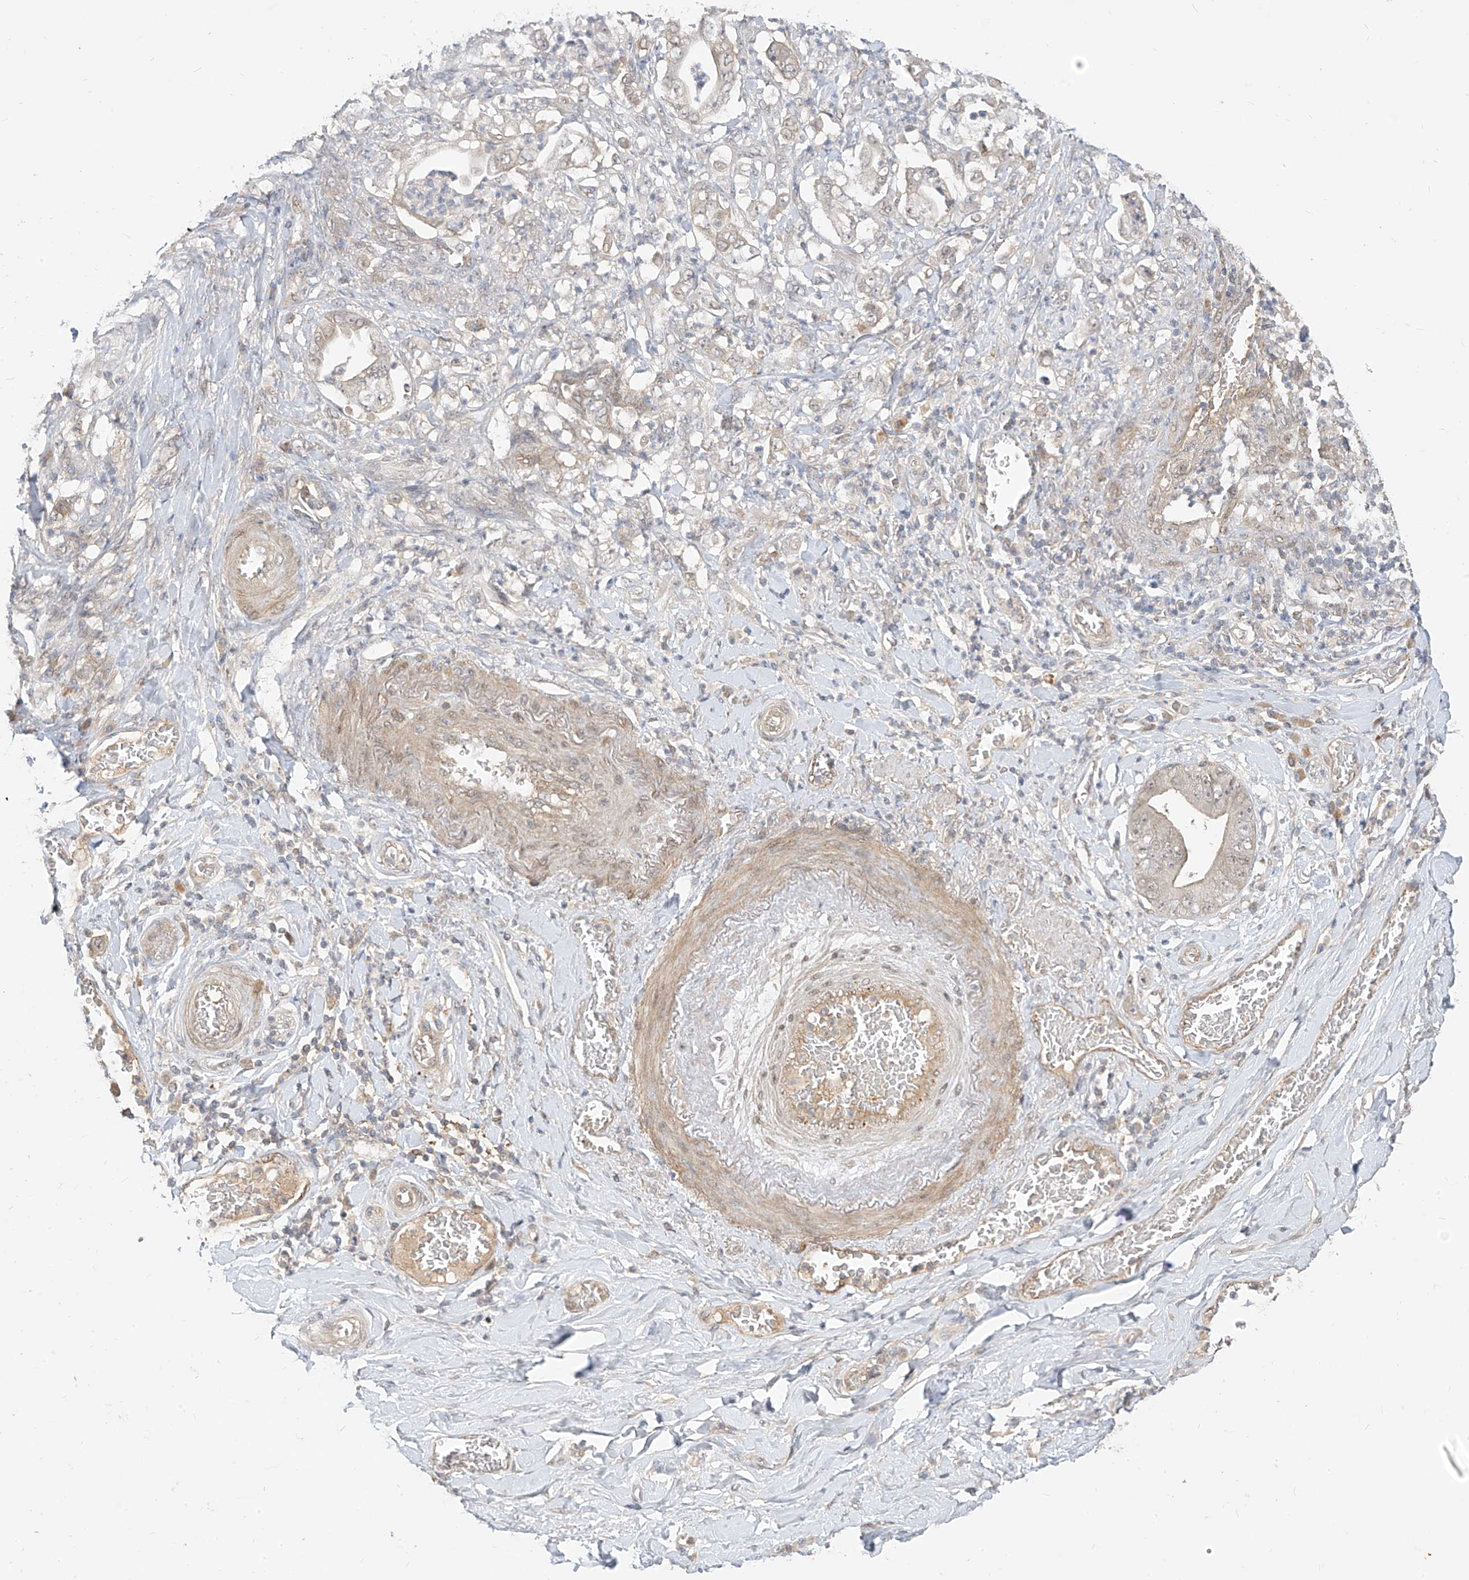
{"staining": {"intensity": "negative", "quantity": "none", "location": "none"}, "tissue": "stomach cancer", "cell_type": "Tumor cells", "image_type": "cancer", "snomed": [{"axis": "morphology", "description": "Adenocarcinoma, NOS"}, {"axis": "topography", "description": "Stomach"}], "caption": "High power microscopy photomicrograph of an immunohistochemistry photomicrograph of stomach cancer, revealing no significant expression in tumor cells.", "gene": "MRTFA", "patient": {"sex": "female", "age": 73}}